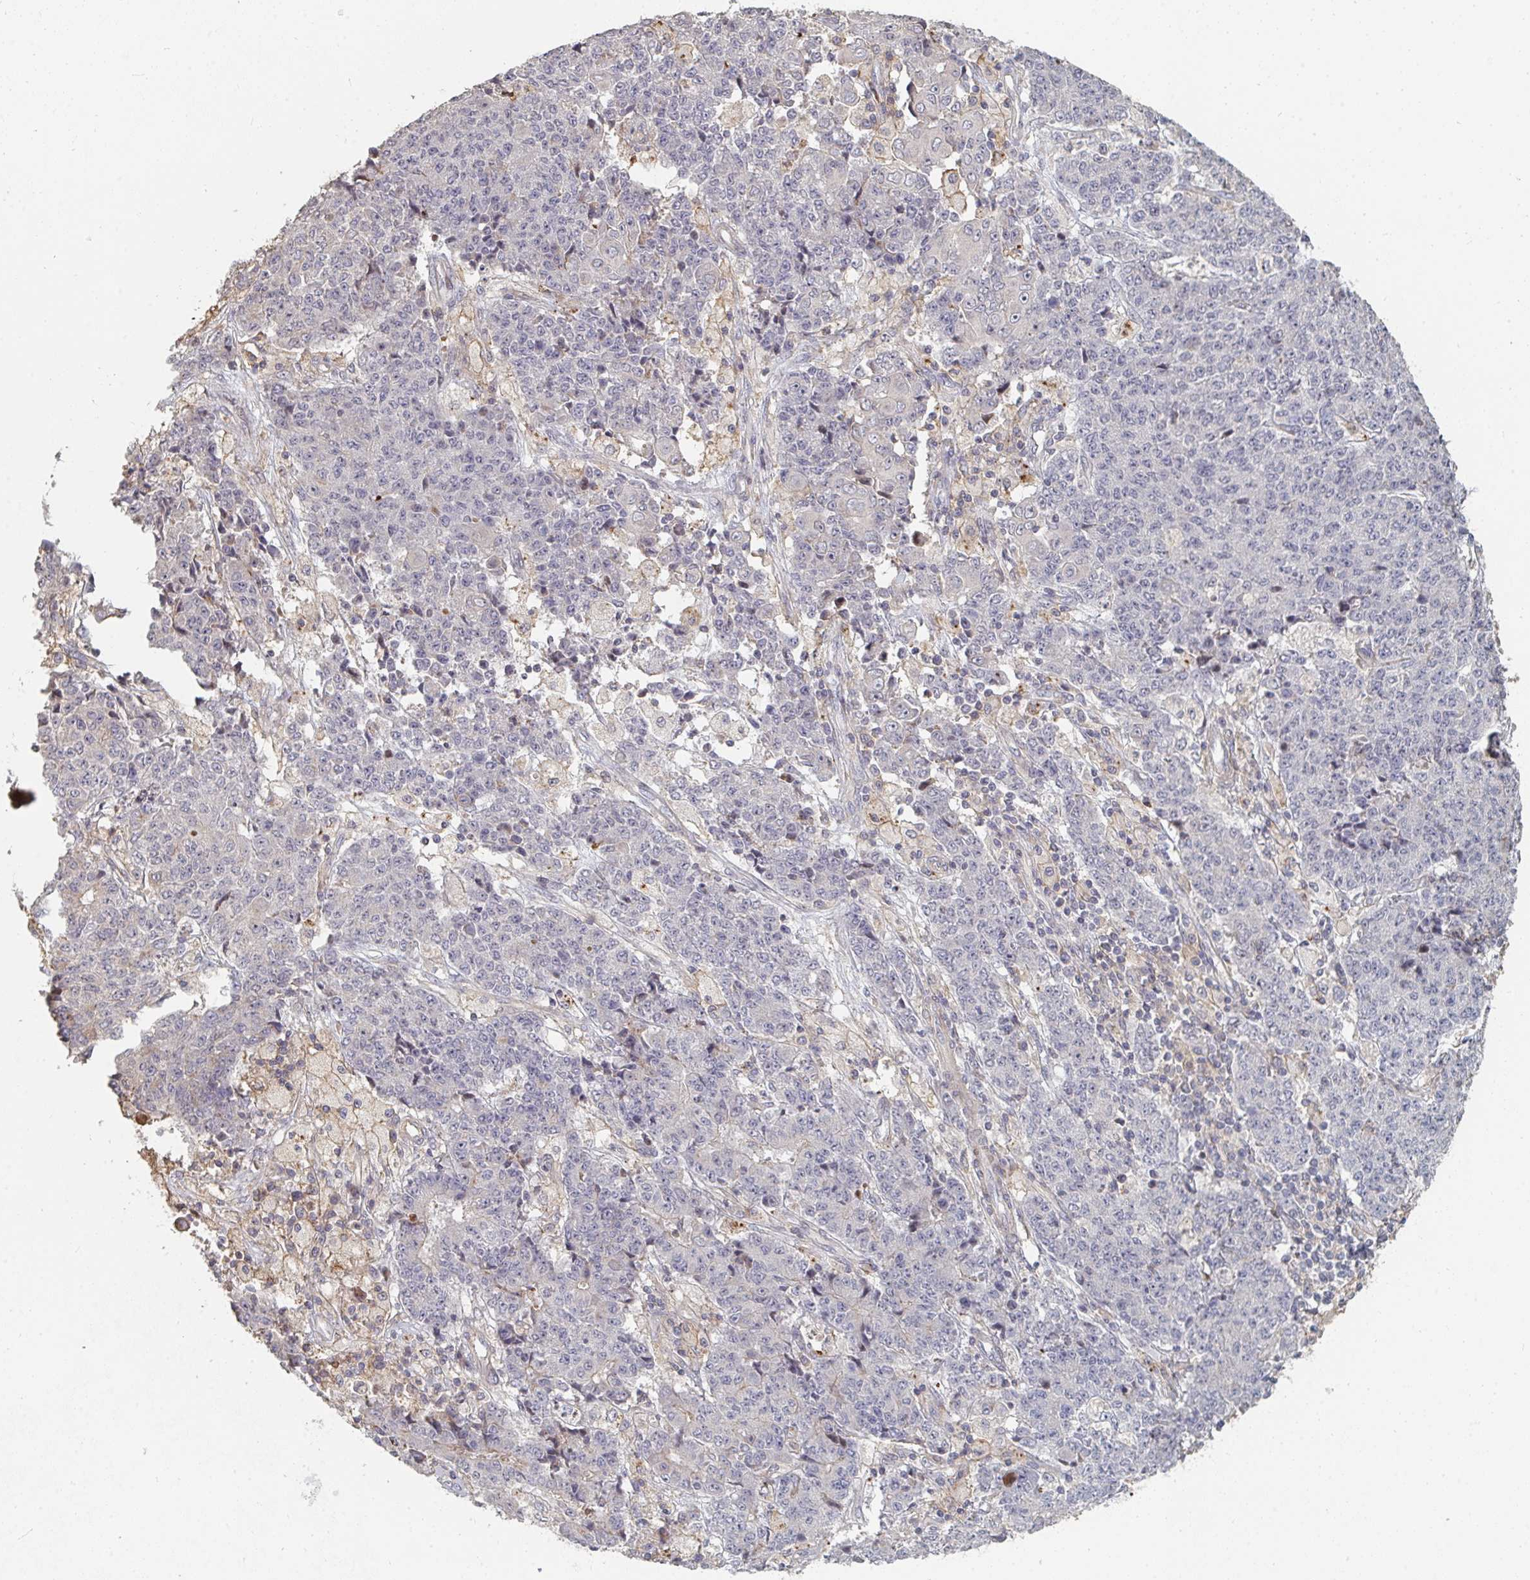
{"staining": {"intensity": "negative", "quantity": "none", "location": "none"}, "tissue": "ovarian cancer", "cell_type": "Tumor cells", "image_type": "cancer", "snomed": [{"axis": "morphology", "description": "Carcinoma, endometroid"}, {"axis": "topography", "description": "Ovary"}], "caption": "High power microscopy histopathology image of an IHC histopathology image of endometroid carcinoma (ovarian), revealing no significant positivity in tumor cells.", "gene": "PTEN", "patient": {"sex": "female", "age": 42}}